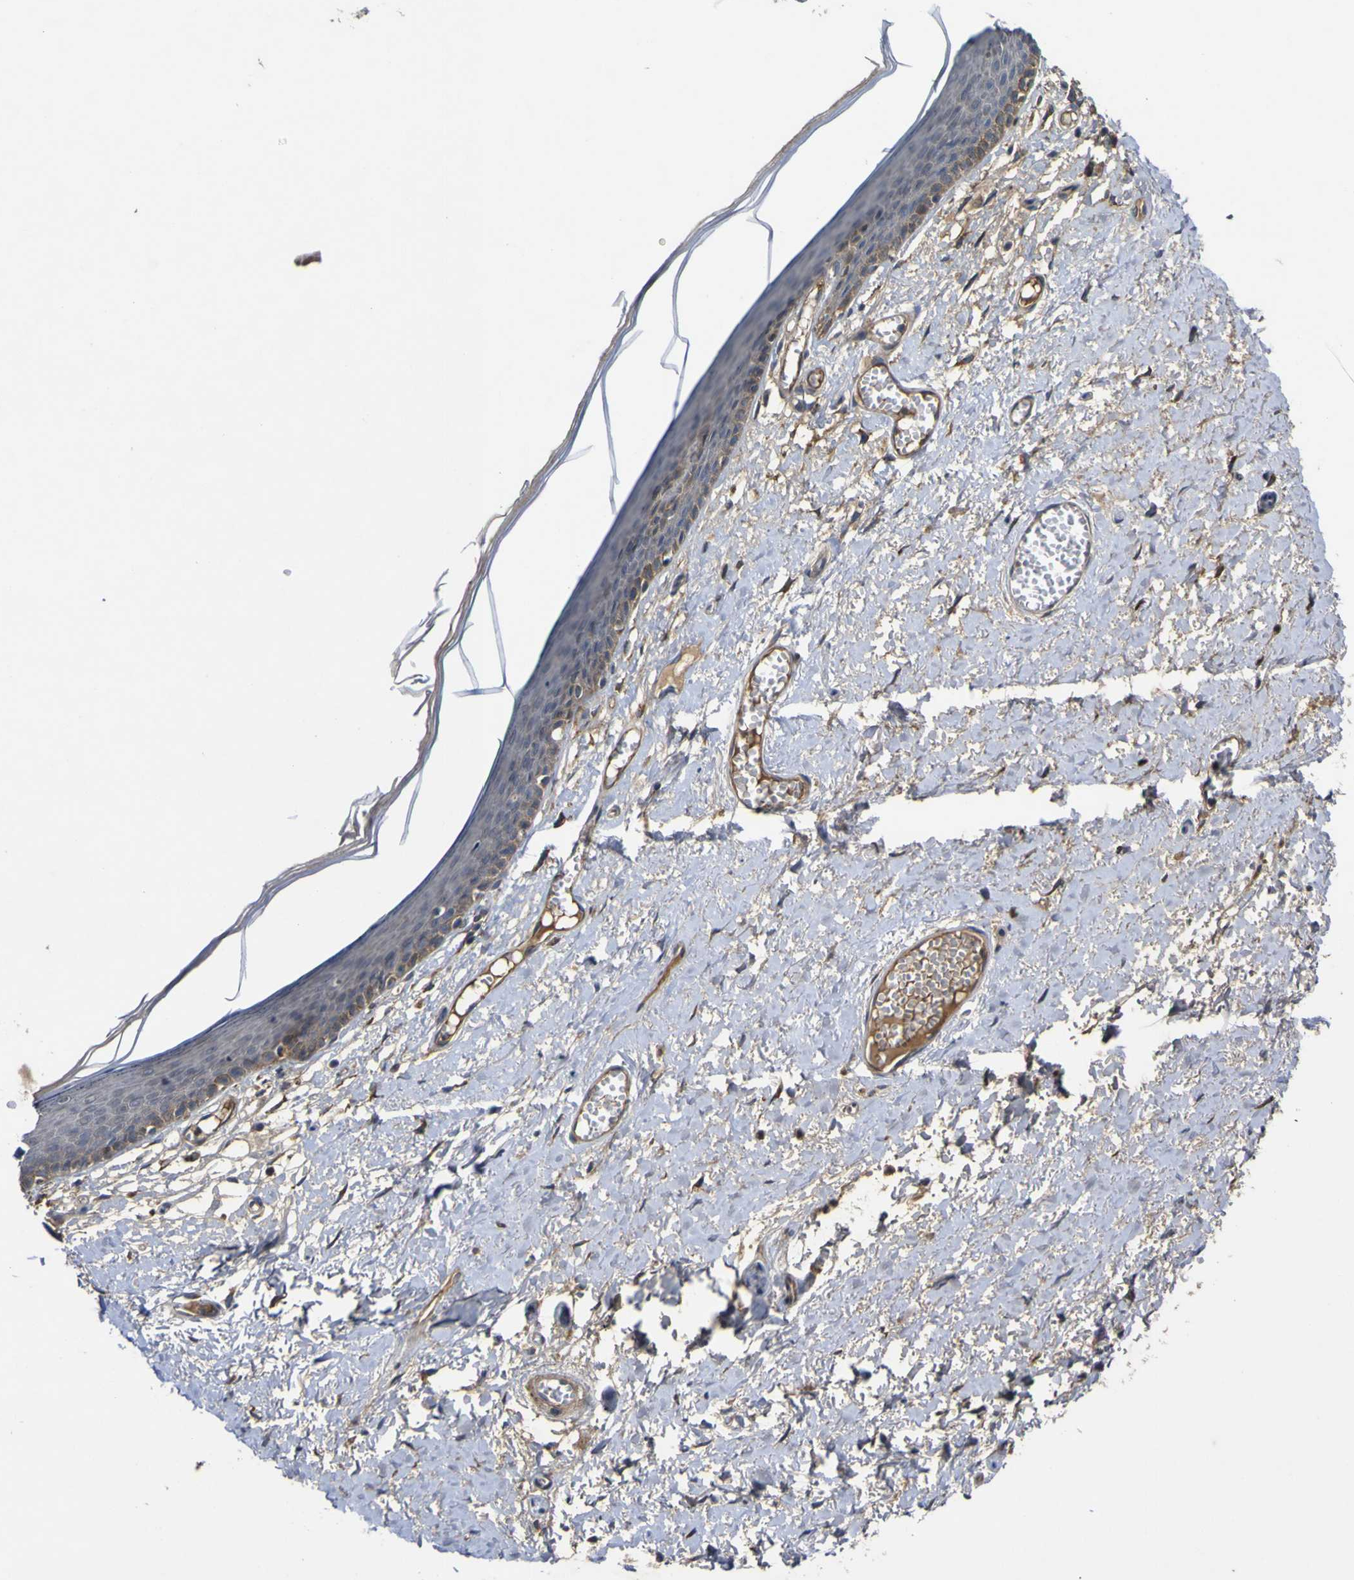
{"staining": {"intensity": "weak", "quantity": ">75%", "location": "cytoplasmic/membranous"}, "tissue": "skin", "cell_type": "Epidermal cells", "image_type": "normal", "snomed": [{"axis": "morphology", "description": "Normal tissue, NOS"}, {"axis": "topography", "description": "Vulva"}], "caption": "IHC of benign skin demonstrates low levels of weak cytoplasmic/membranous expression in about >75% of epidermal cells.", "gene": "IRAK2", "patient": {"sex": "female", "age": 54}}